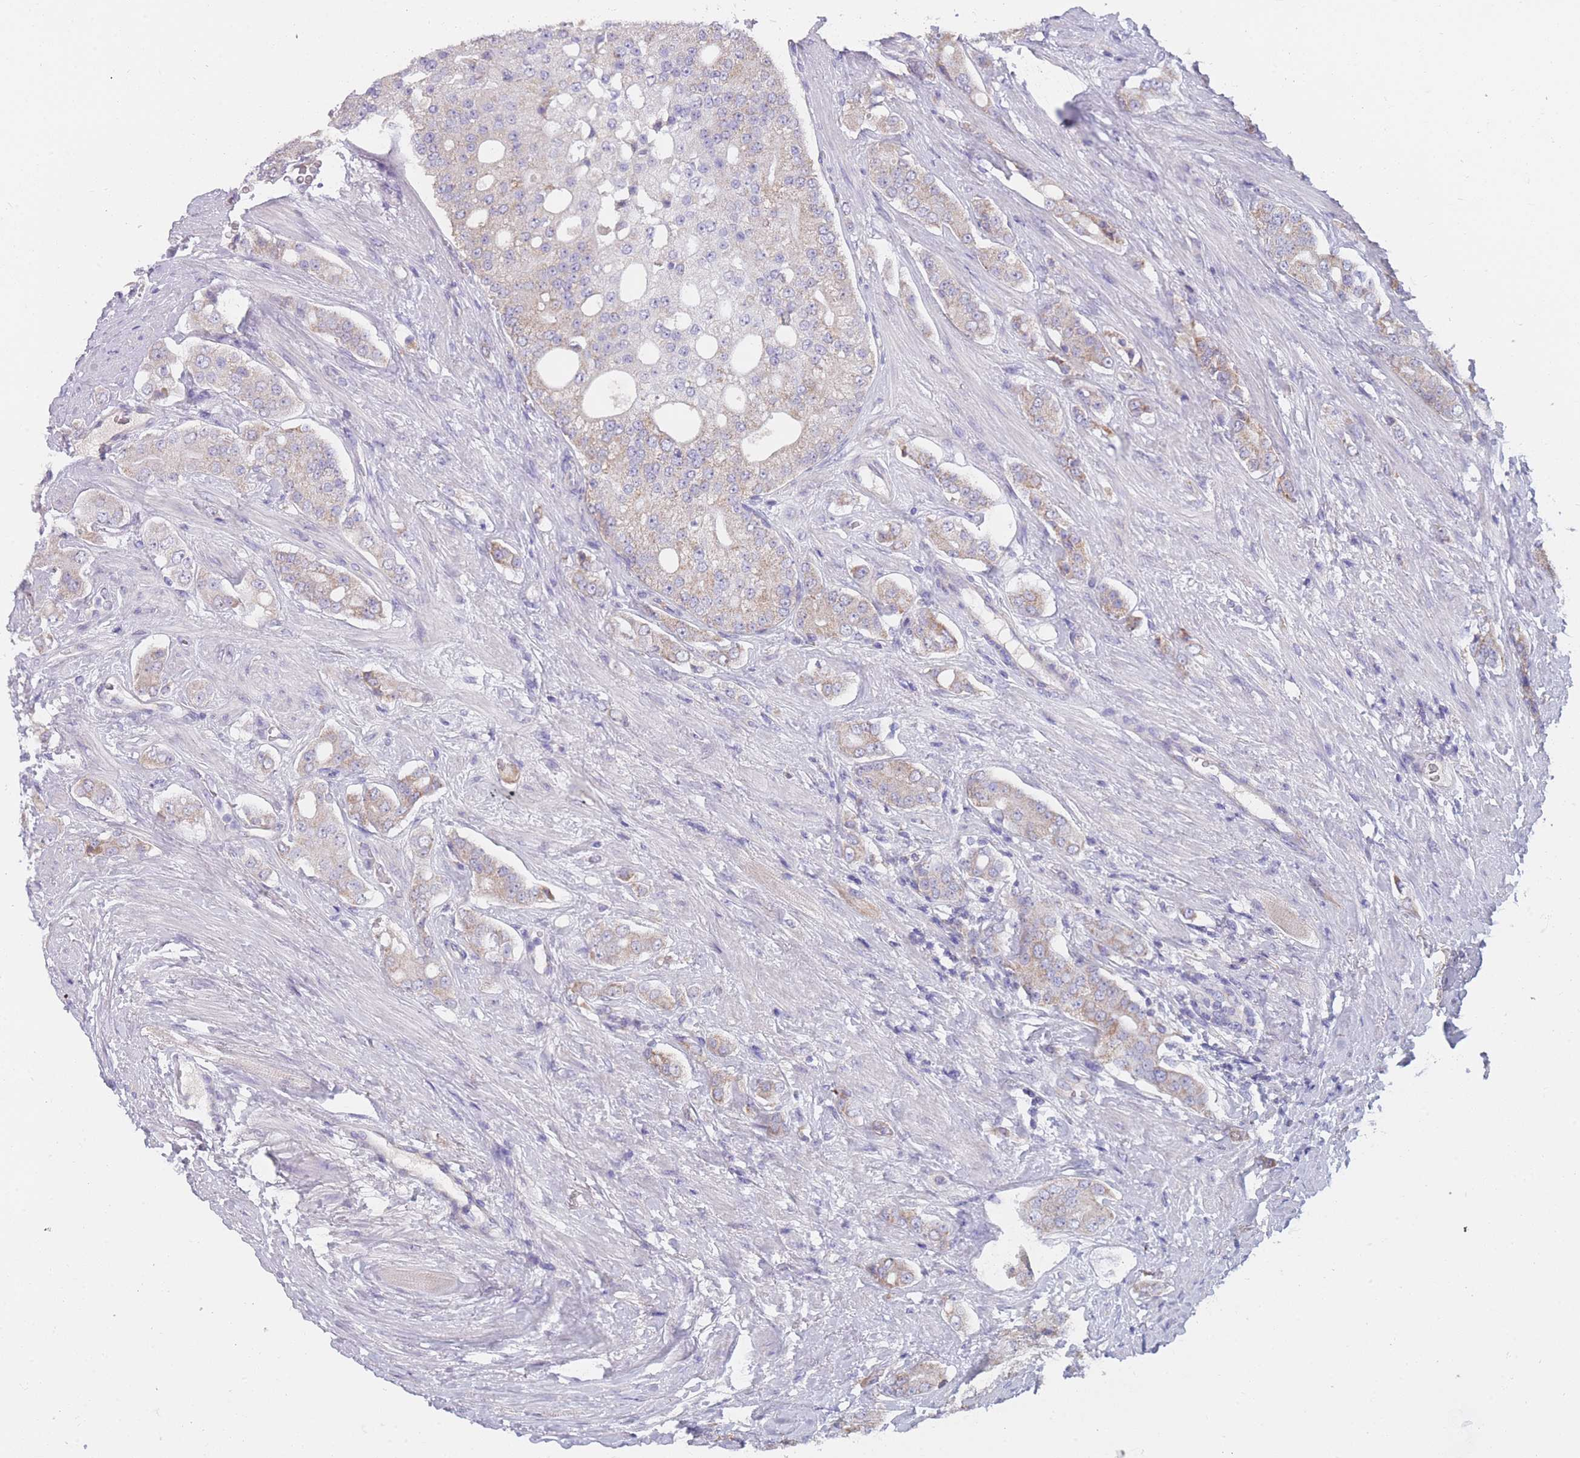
{"staining": {"intensity": "weak", "quantity": "25%-75%", "location": "cytoplasmic/membranous"}, "tissue": "prostate cancer", "cell_type": "Tumor cells", "image_type": "cancer", "snomed": [{"axis": "morphology", "description": "Adenocarcinoma, High grade"}, {"axis": "topography", "description": "Prostate"}], "caption": "IHC photomicrograph of prostate adenocarcinoma (high-grade) stained for a protein (brown), which shows low levels of weak cytoplasmic/membranous positivity in about 25%-75% of tumor cells.", "gene": "MRPS14", "patient": {"sex": "male", "age": 71}}